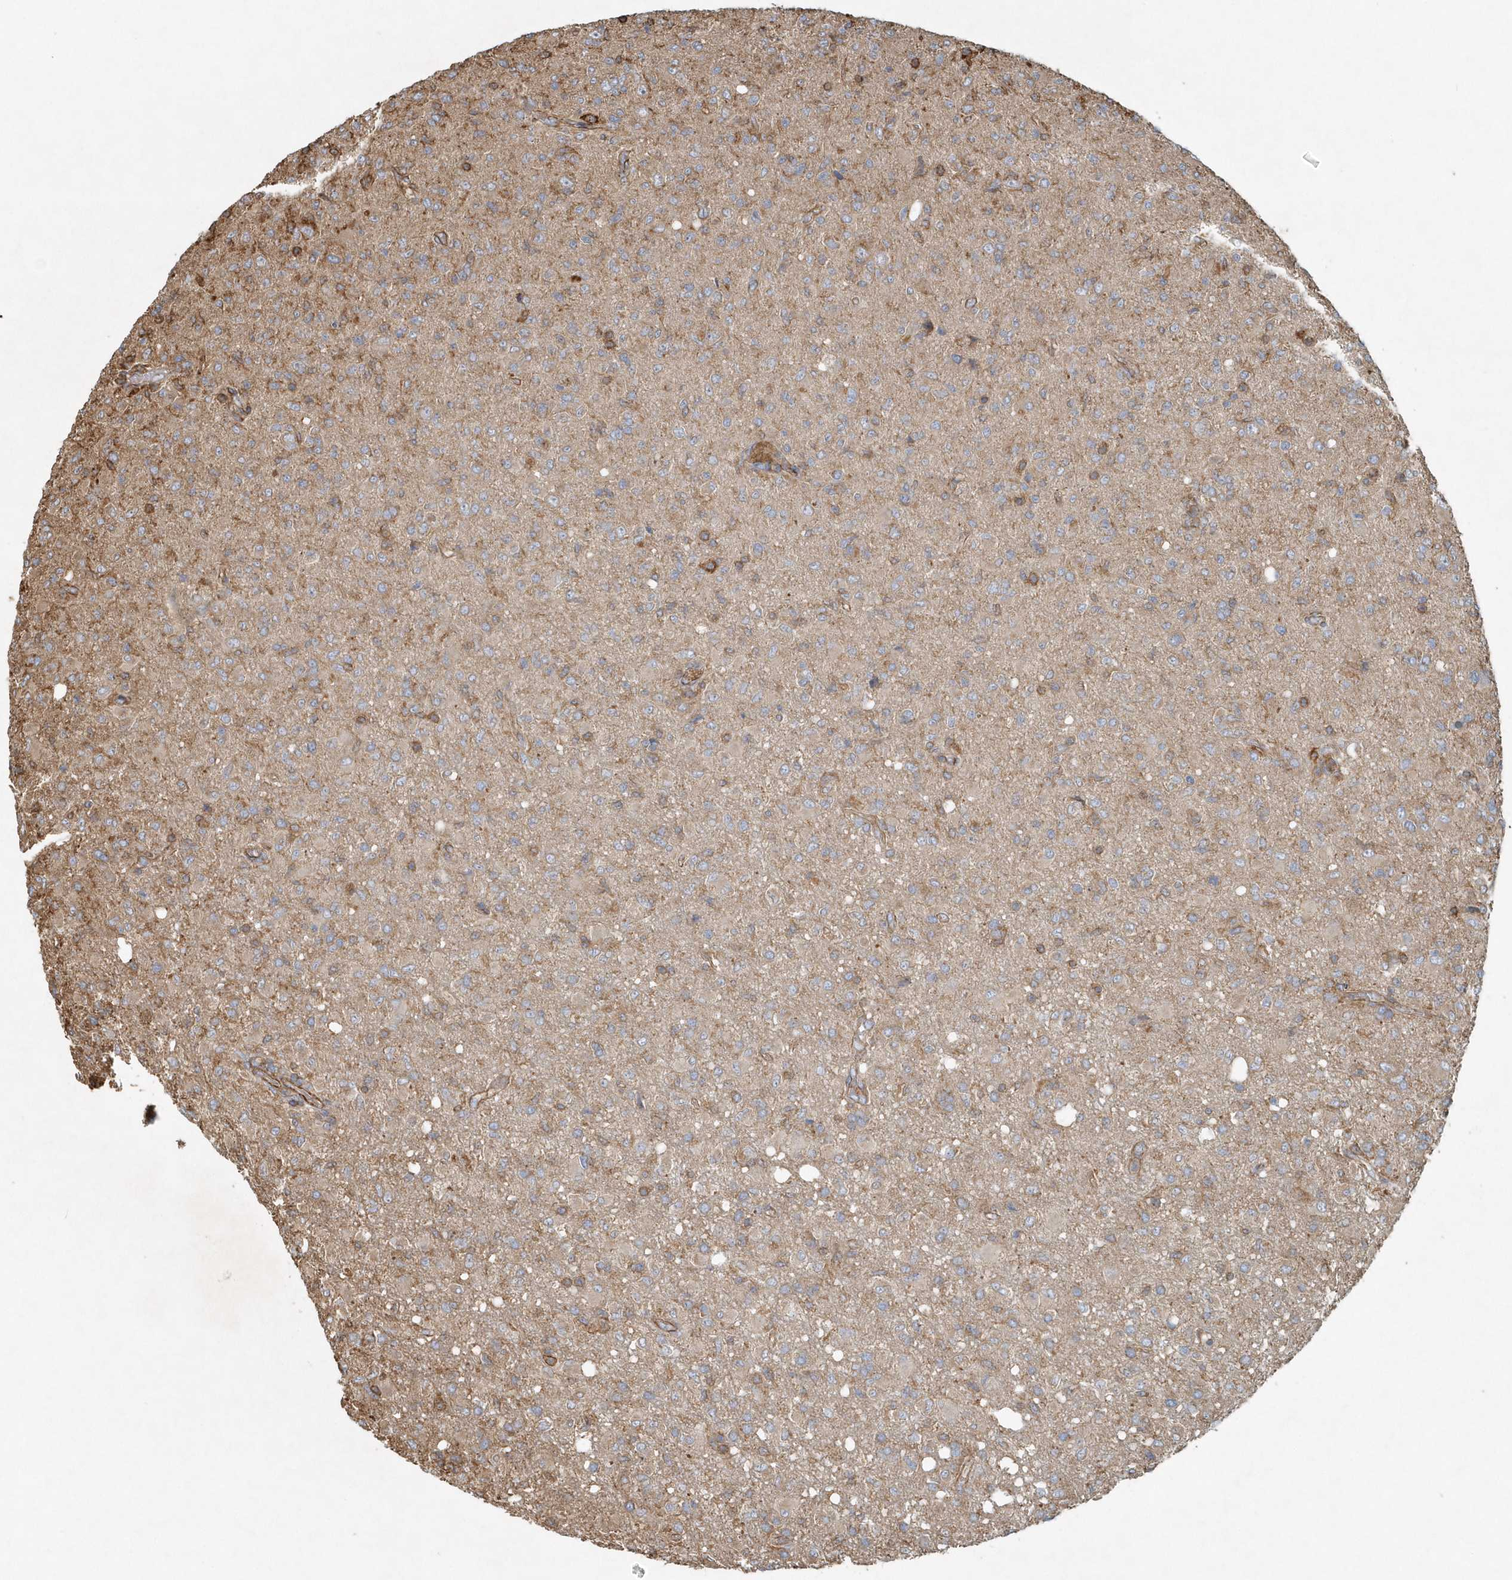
{"staining": {"intensity": "weak", "quantity": ">75%", "location": "cytoplasmic/membranous"}, "tissue": "glioma", "cell_type": "Tumor cells", "image_type": "cancer", "snomed": [{"axis": "morphology", "description": "Glioma, malignant, High grade"}, {"axis": "topography", "description": "Brain"}], "caption": "Weak cytoplasmic/membranous positivity is present in approximately >75% of tumor cells in glioma.", "gene": "MMUT", "patient": {"sex": "female", "age": 57}}